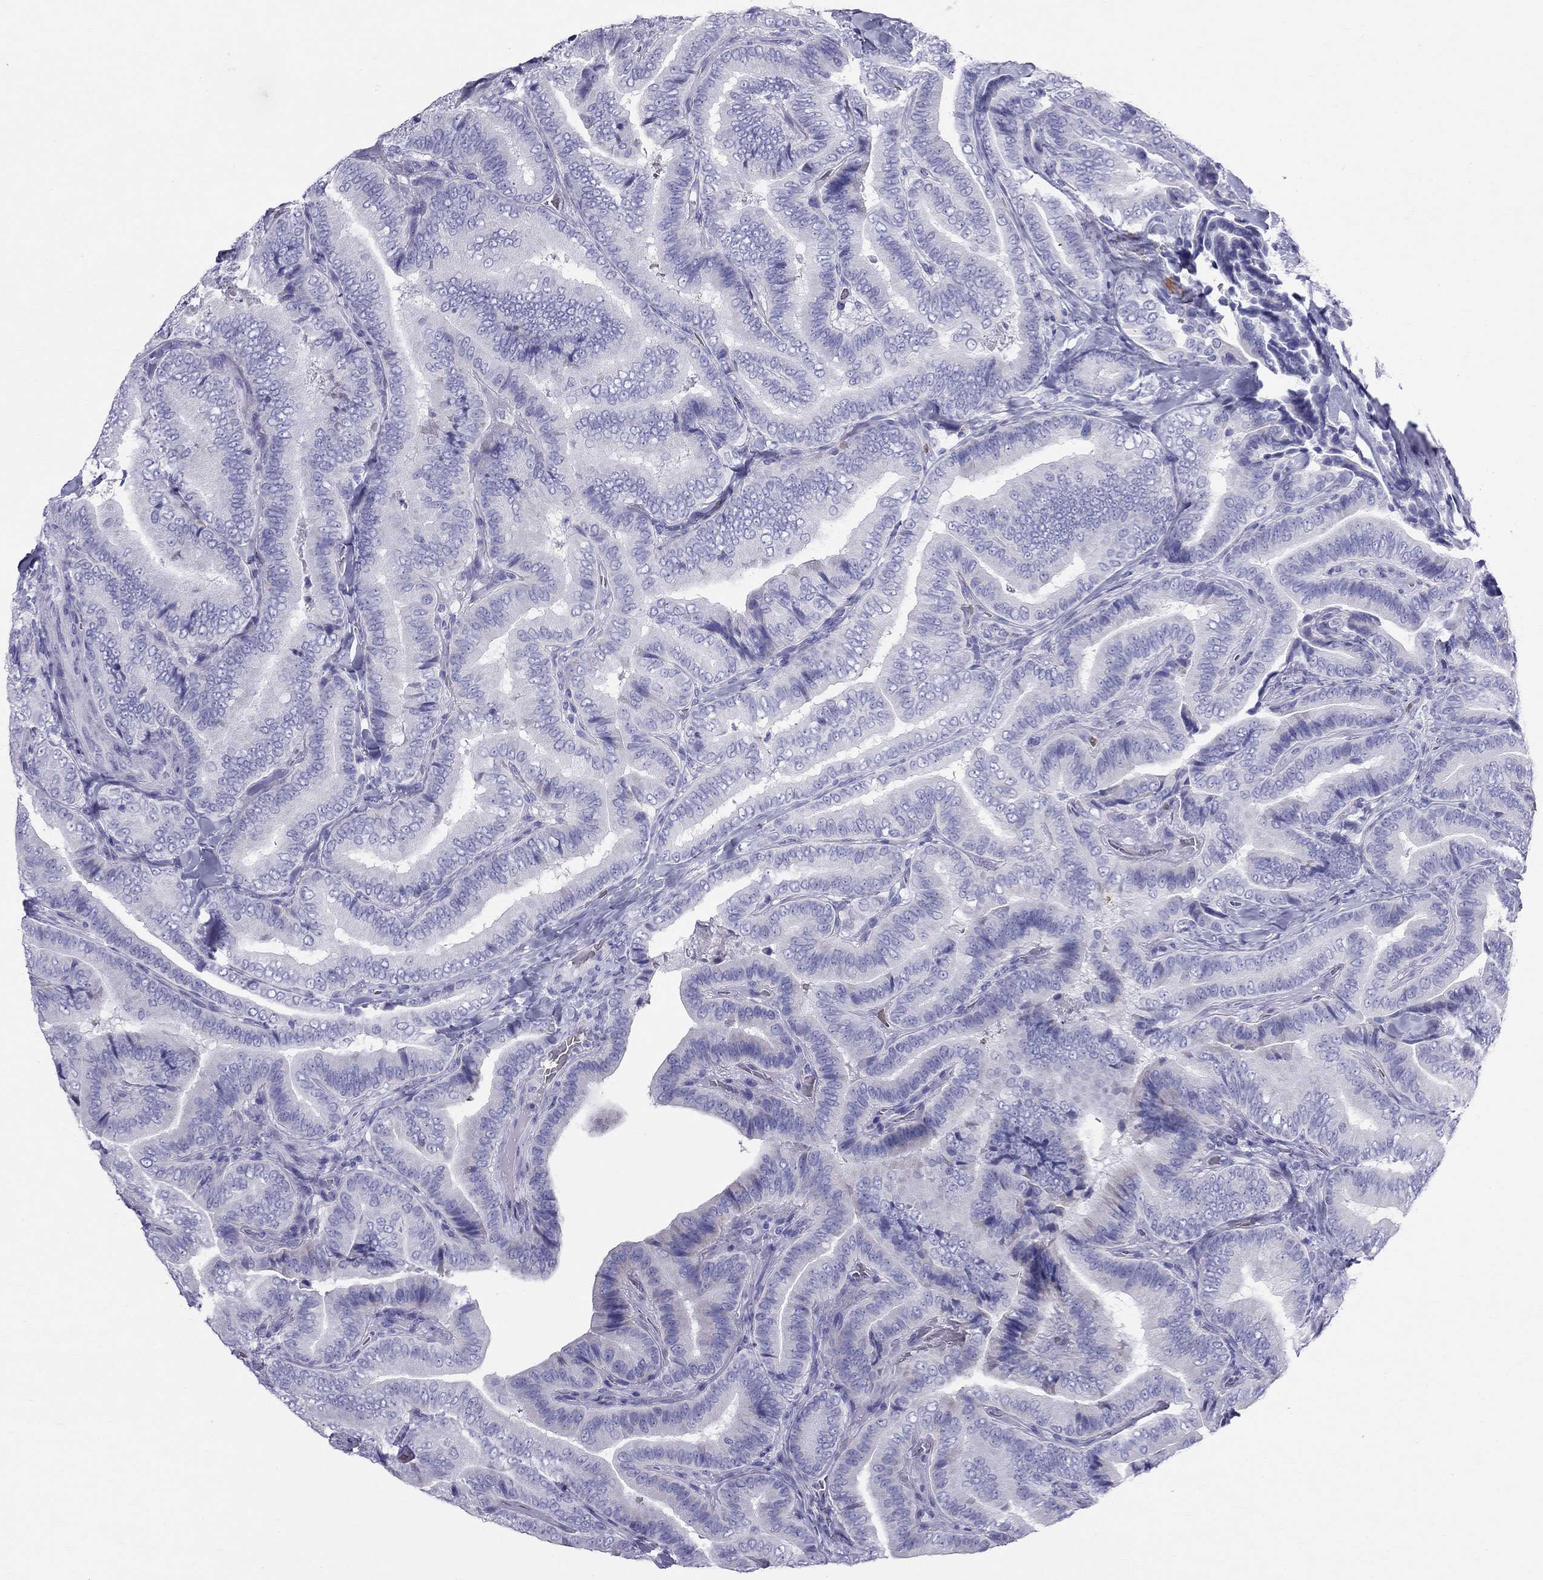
{"staining": {"intensity": "negative", "quantity": "none", "location": "none"}, "tissue": "thyroid cancer", "cell_type": "Tumor cells", "image_type": "cancer", "snomed": [{"axis": "morphology", "description": "Papillary adenocarcinoma, NOS"}, {"axis": "topography", "description": "Thyroid gland"}], "caption": "The histopathology image demonstrates no staining of tumor cells in thyroid papillary adenocarcinoma. (DAB (3,3'-diaminobenzidine) immunohistochemistry with hematoxylin counter stain).", "gene": "DNAAF6", "patient": {"sex": "male", "age": 61}}